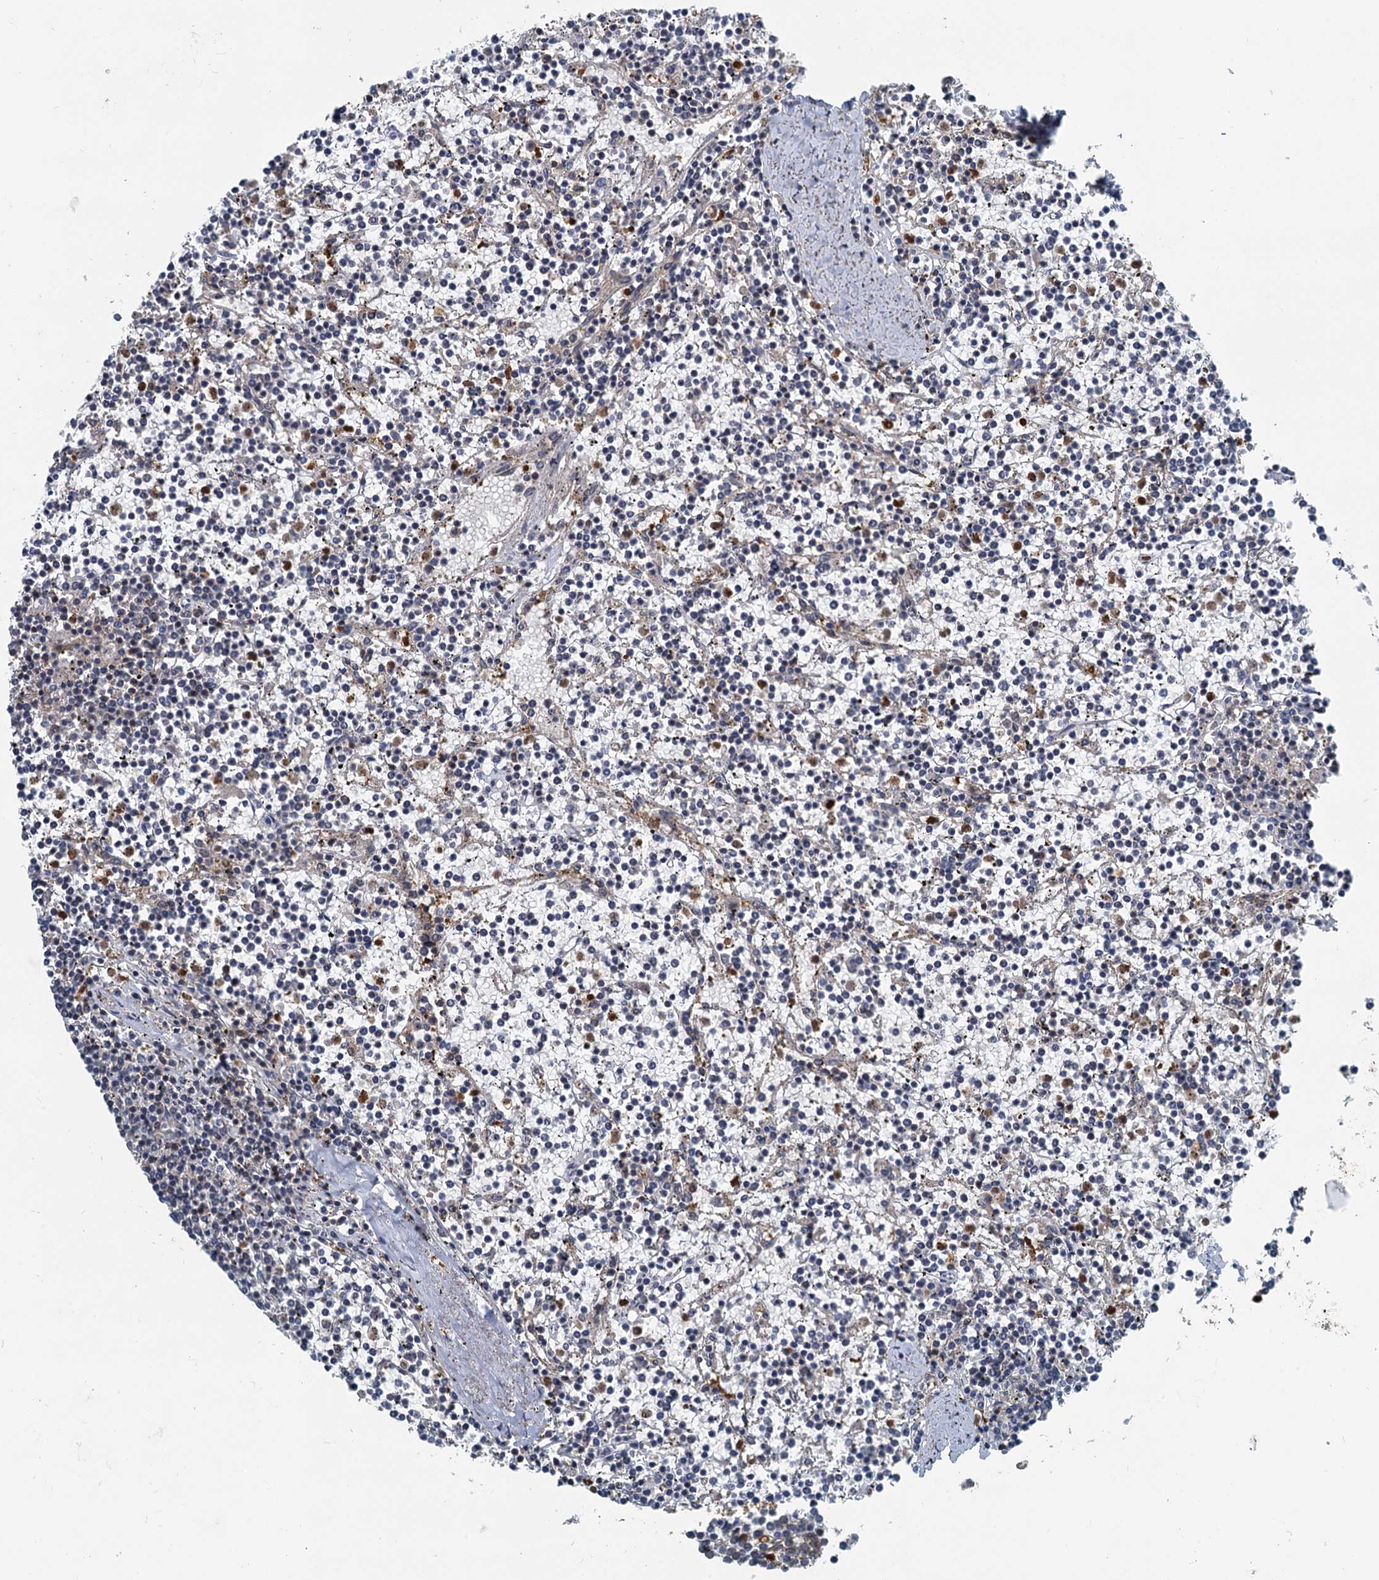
{"staining": {"intensity": "negative", "quantity": "none", "location": "none"}, "tissue": "lymphoma", "cell_type": "Tumor cells", "image_type": "cancer", "snomed": [{"axis": "morphology", "description": "Malignant lymphoma, non-Hodgkin's type, Low grade"}, {"axis": "topography", "description": "Spleen"}], "caption": "Tumor cells show no significant positivity in lymphoma.", "gene": "GPI", "patient": {"sex": "female", "age": 19}}